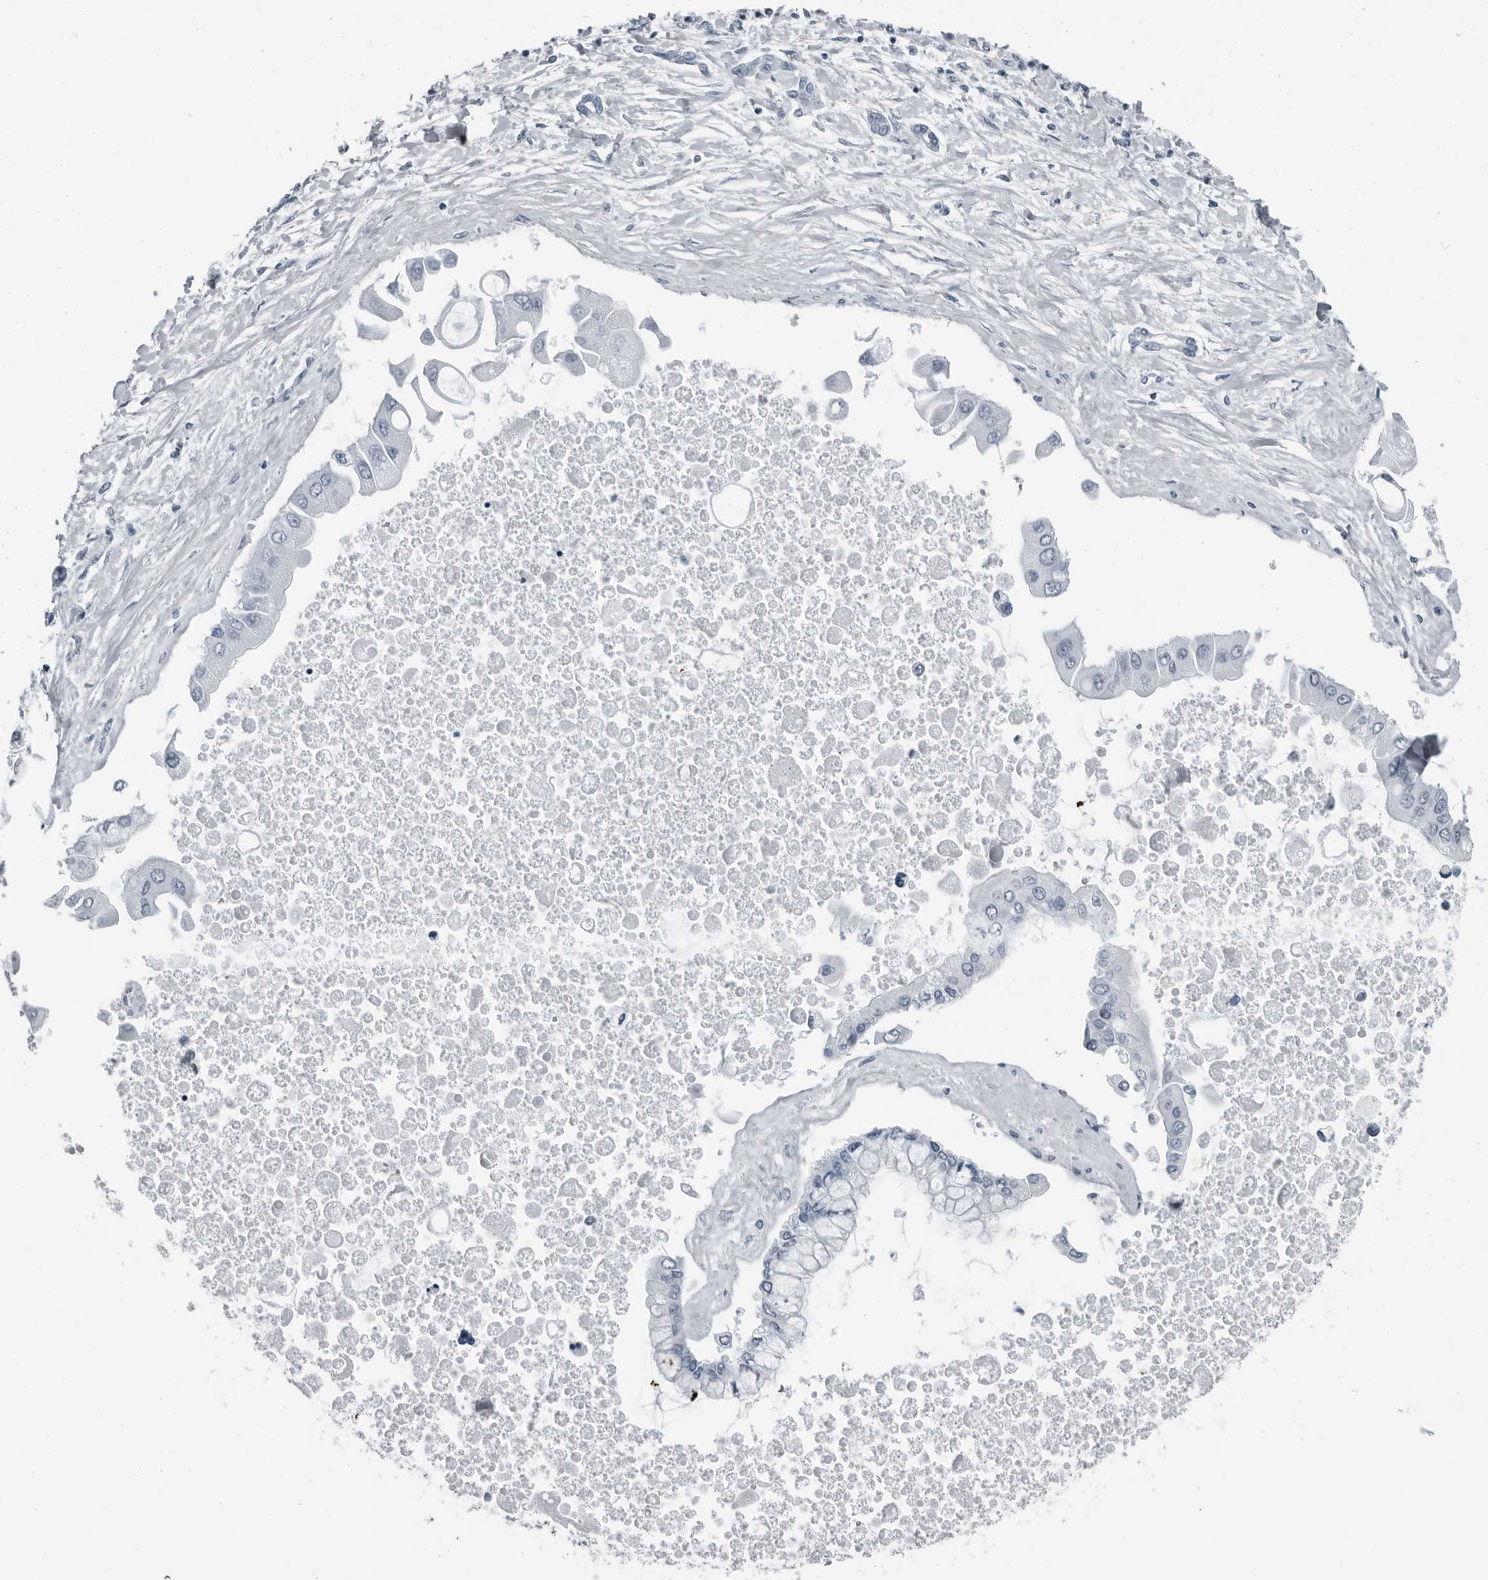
{"staining": {"intensity": "negative", "quantity": "none", "location": "none"}, "tissue": "liver cancer", "cell_type": "Tumor cells", "image_type": "cancer", "snomed": [{"axis": "morphology", "description": "Cholangiocarcinoma"}, {"axis": "topography", "description": "Liver"}], "caption": "A high-resolution photomicrograph shows immunohistochemistry (IHC) staining of liver cholangiocarcinoma, which displays no significant positivity in tumor cells.", "gene": "PRSS1", "patient": {"sex": "male", "age": 50}}